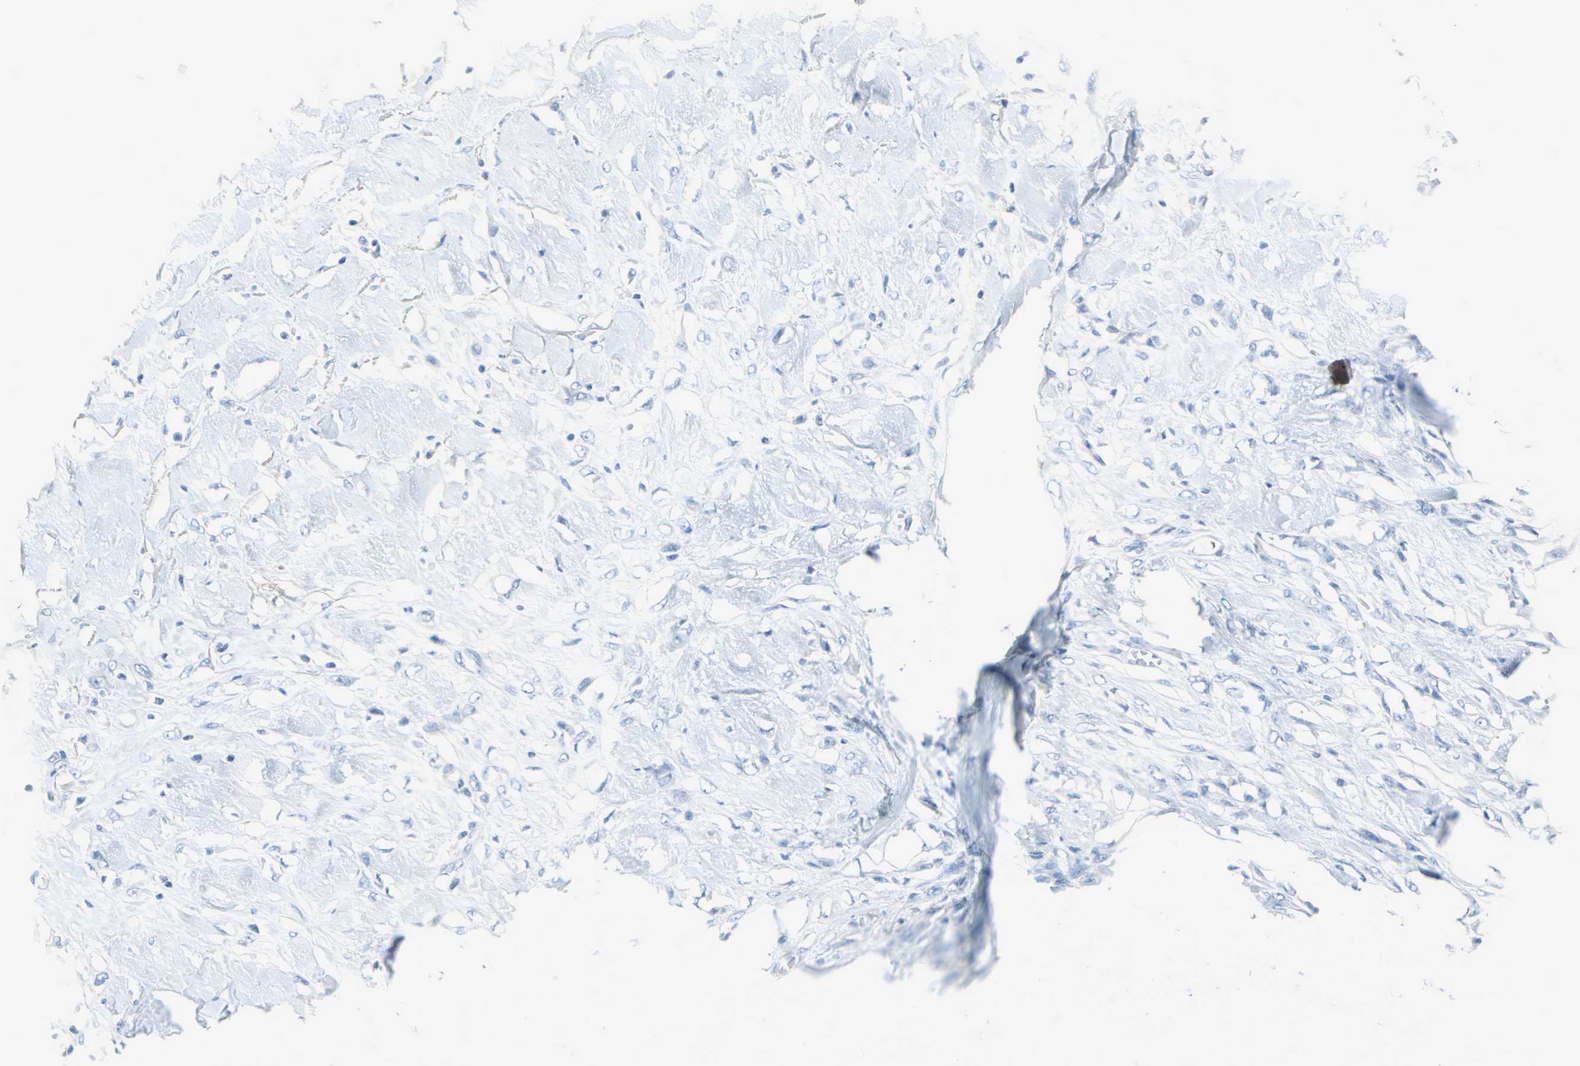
{"staining": {"intensity": "negative", "quantity": "none", "location": "none"}, "tissue": "skin cancer", "cell_type": "Tumor cells", "image_type": "cancer", "snomed": [{"axis": "morphology", "description": "Normal tissue, NOS"}, {"axis": "morphology", "description": "Squamous cell carcinoma, NOS"}, {"axis": "topography", "description": "Skin"}], "caption": "Immunohistochemistry (IHC) micrograph of skin cancer (squamous cell carcinoma) stained for a protein (brown), which displays no expression in tumor cells.", "gene": "CA3", "patient": {"sex": "female", "age": 59}}